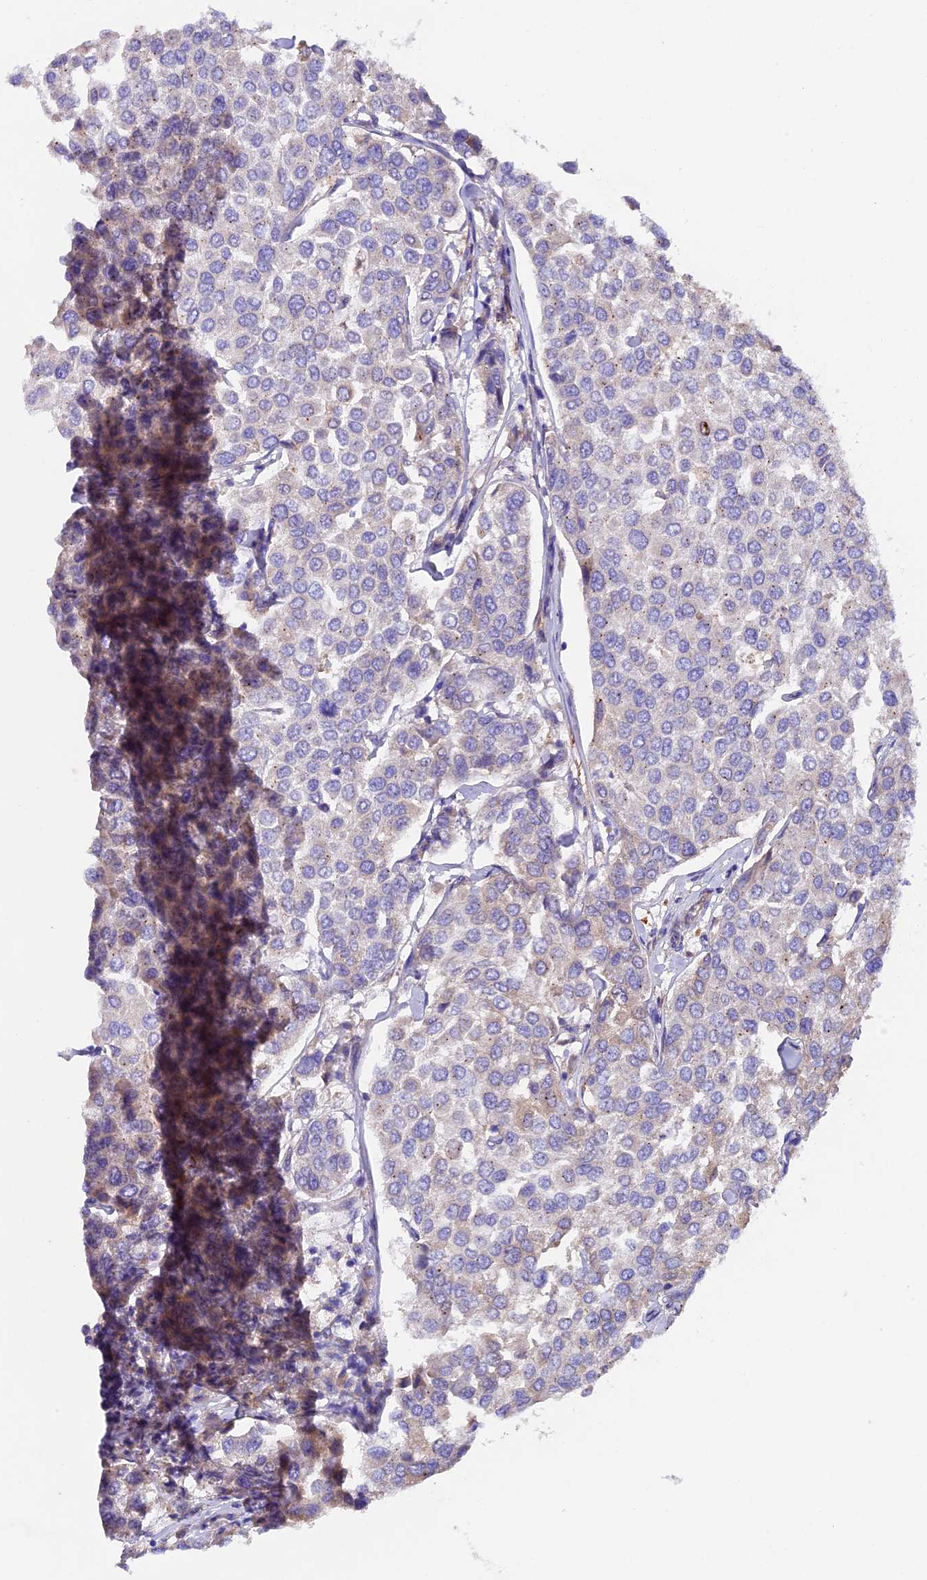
{"staining": {"intensity": "weak", "quantity": "25%-75%", "location": "cytoplasmic/membranous"}, "tissue": "breast cancer", "cell_type": "Tumor cells", "image_type": "cancer", "snomed": [{"axis": "morphology", "description": "Duct carcinoma"}, {"axis": "topography", "description": "Breast"}], "caption": "An IHC histopathology image of tumor tissue is shown. Protein staining in brown highlights weak cytoplasmic/membranous positivity in invasive ductal carcinoma (breast) within tumor cells.", "gene": "PIGU", "patient": {"sex": "female", "age": 55}}